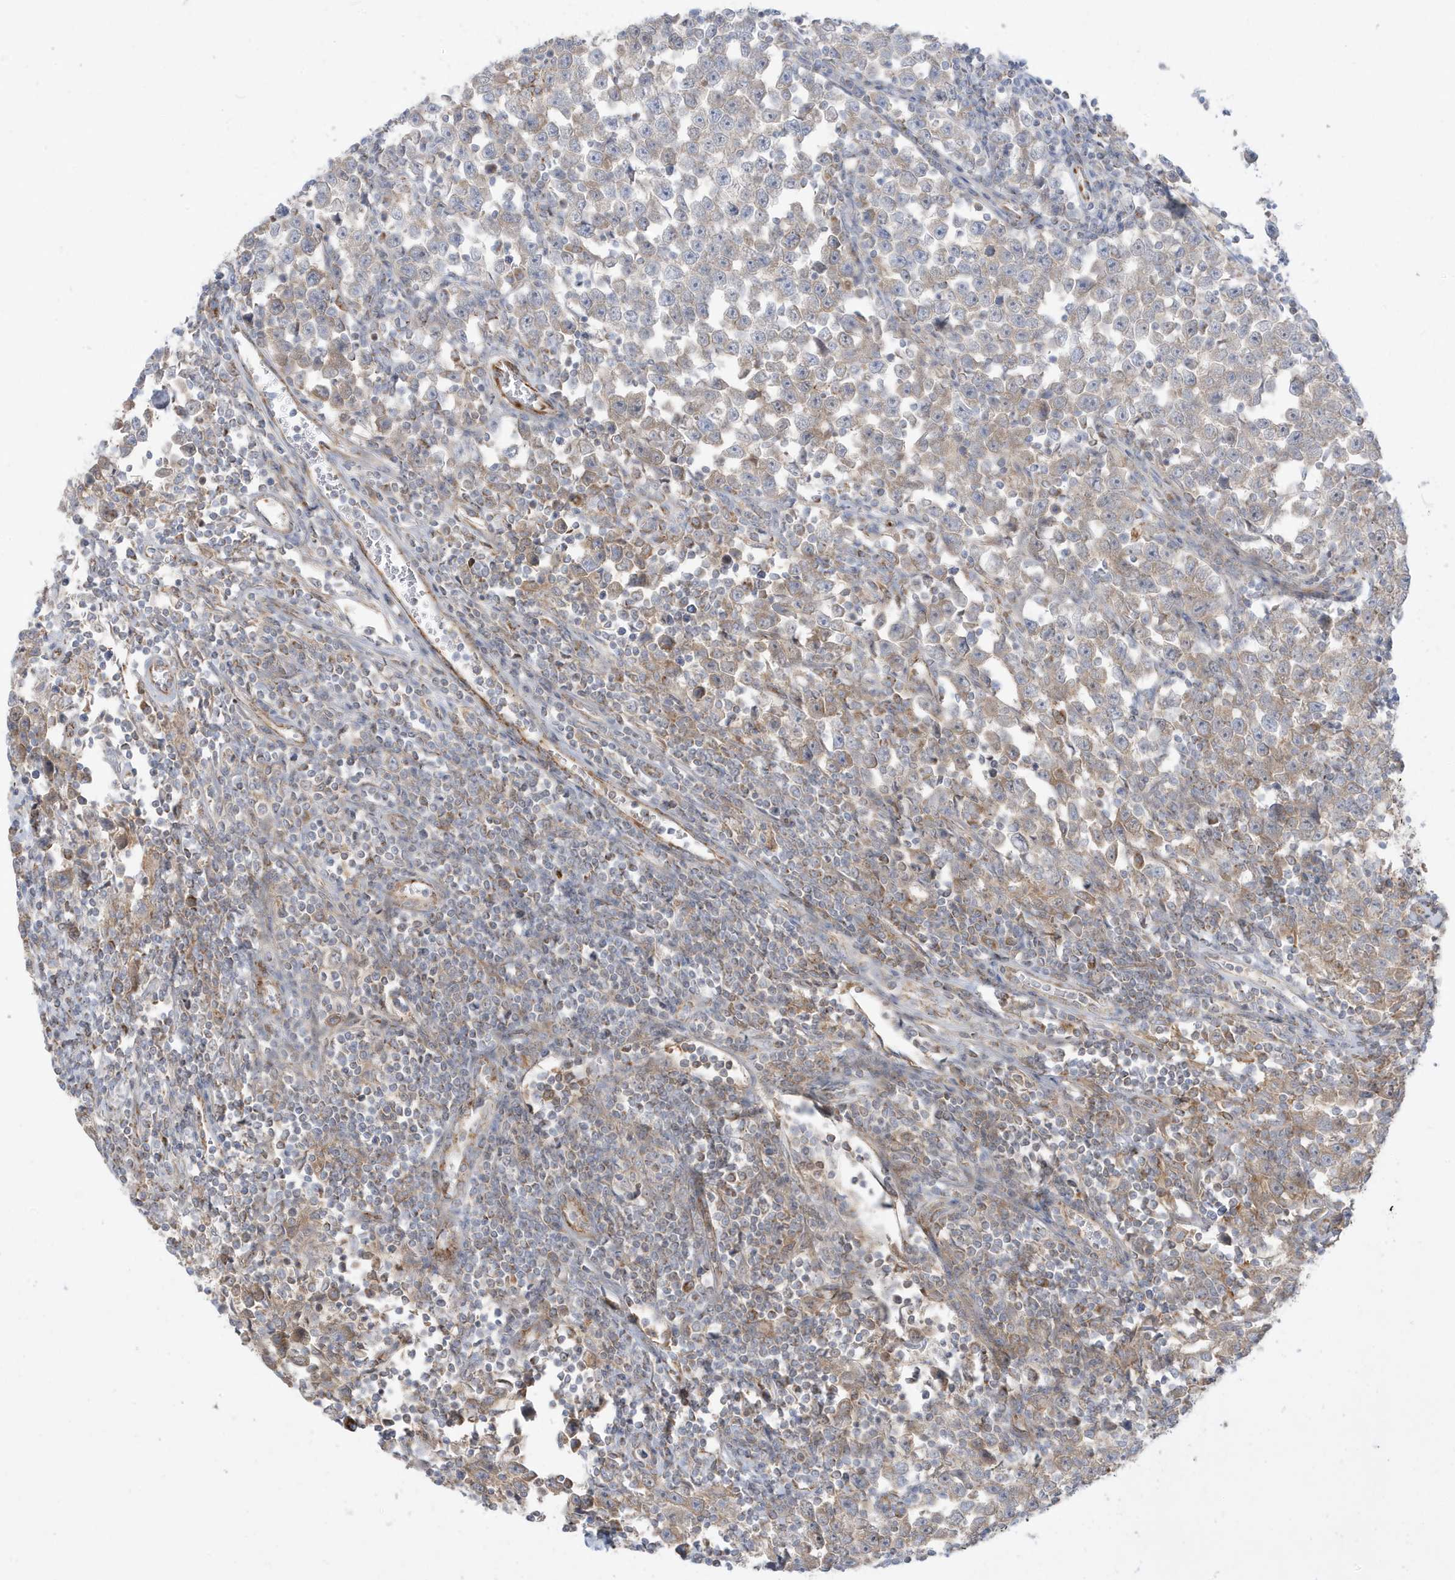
{"staining": {"intensity": "negative", "quantity": "none", "location": "none"}, "tissue": "testis cancer", "cell_type": "Tumor cells", "image_type": "cancer", "snomed": [{"axis": "morphology", "description": "Normal tissue, NOS"}, {"axis": "morphology", "description": "Seminoma, NOS"}, {"axis": "topography", "description": "Testis"}], "caption": "Immunohistochemistry image of neoplastic tissue: seminoma (testis) stained with DAB (3,3'-diaminobenzidine) reveals no significant protein expression in tumor cells. (DAB (3,3'-diaminobenzidine) immunohistochemistry visualized using brightfield microscopy, high magnification).", "gene": "IFT57", "patient": {"sex": "male", "age": 43}}